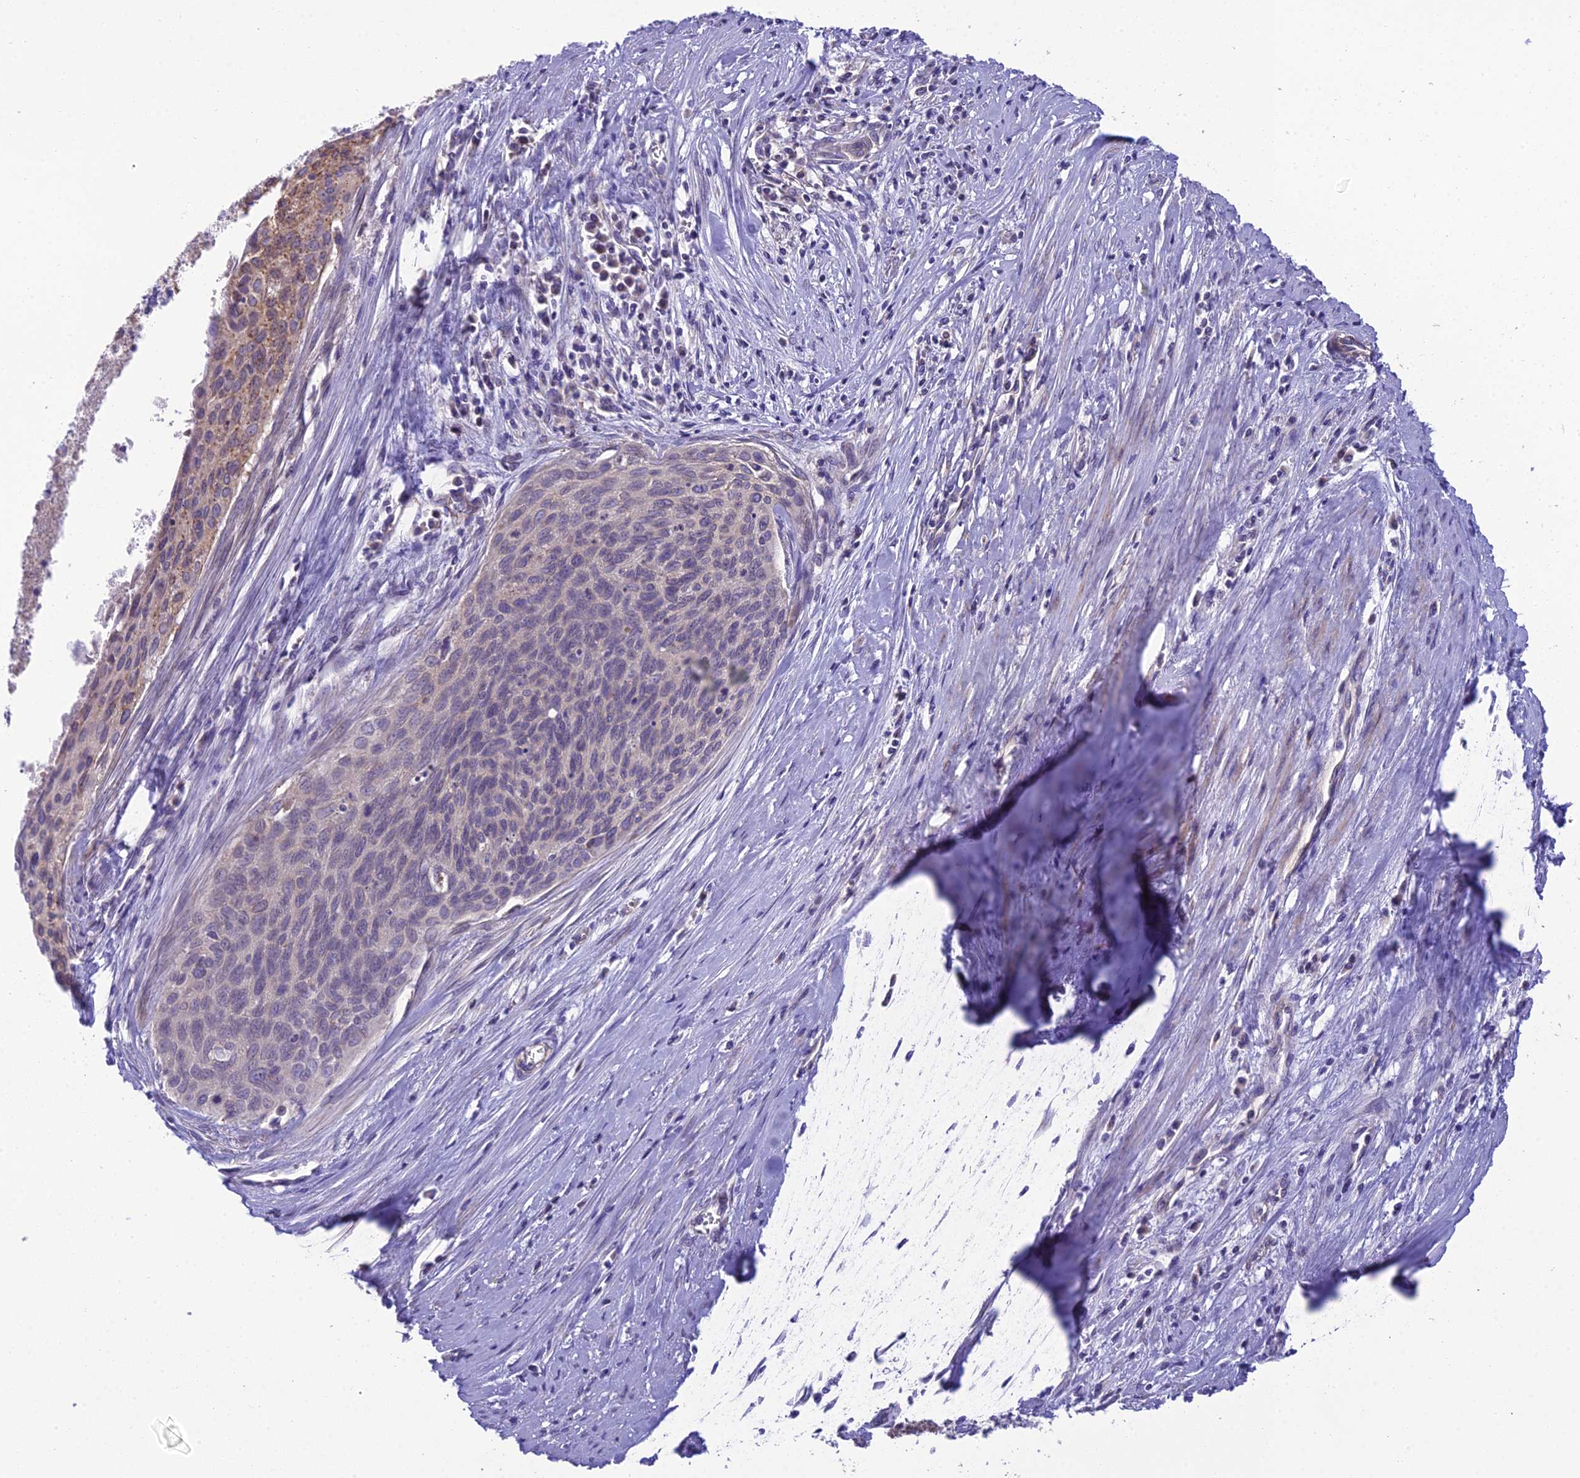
{"staining": {"intensity": "weak", "quantity": "<25%", "location": "cytoplasmic/membranous"}, "tissue": "cervical cancer", "cell_type": "Tumor cells", "image_type": "cancer", "snomed": [{"axis": "morphology", "description": "Squamous cell carcinoma, NOS"}, {"axis": "topography", "description": "Cervix"}], "caption": "This is an immunohistochemistry (IHC) image of human cervical cancer (squamous cell carcinoma). There is no positivity in tumor cells.", "gene": "GOLPH3", "patient": {"sex": "female", "age": 55}}